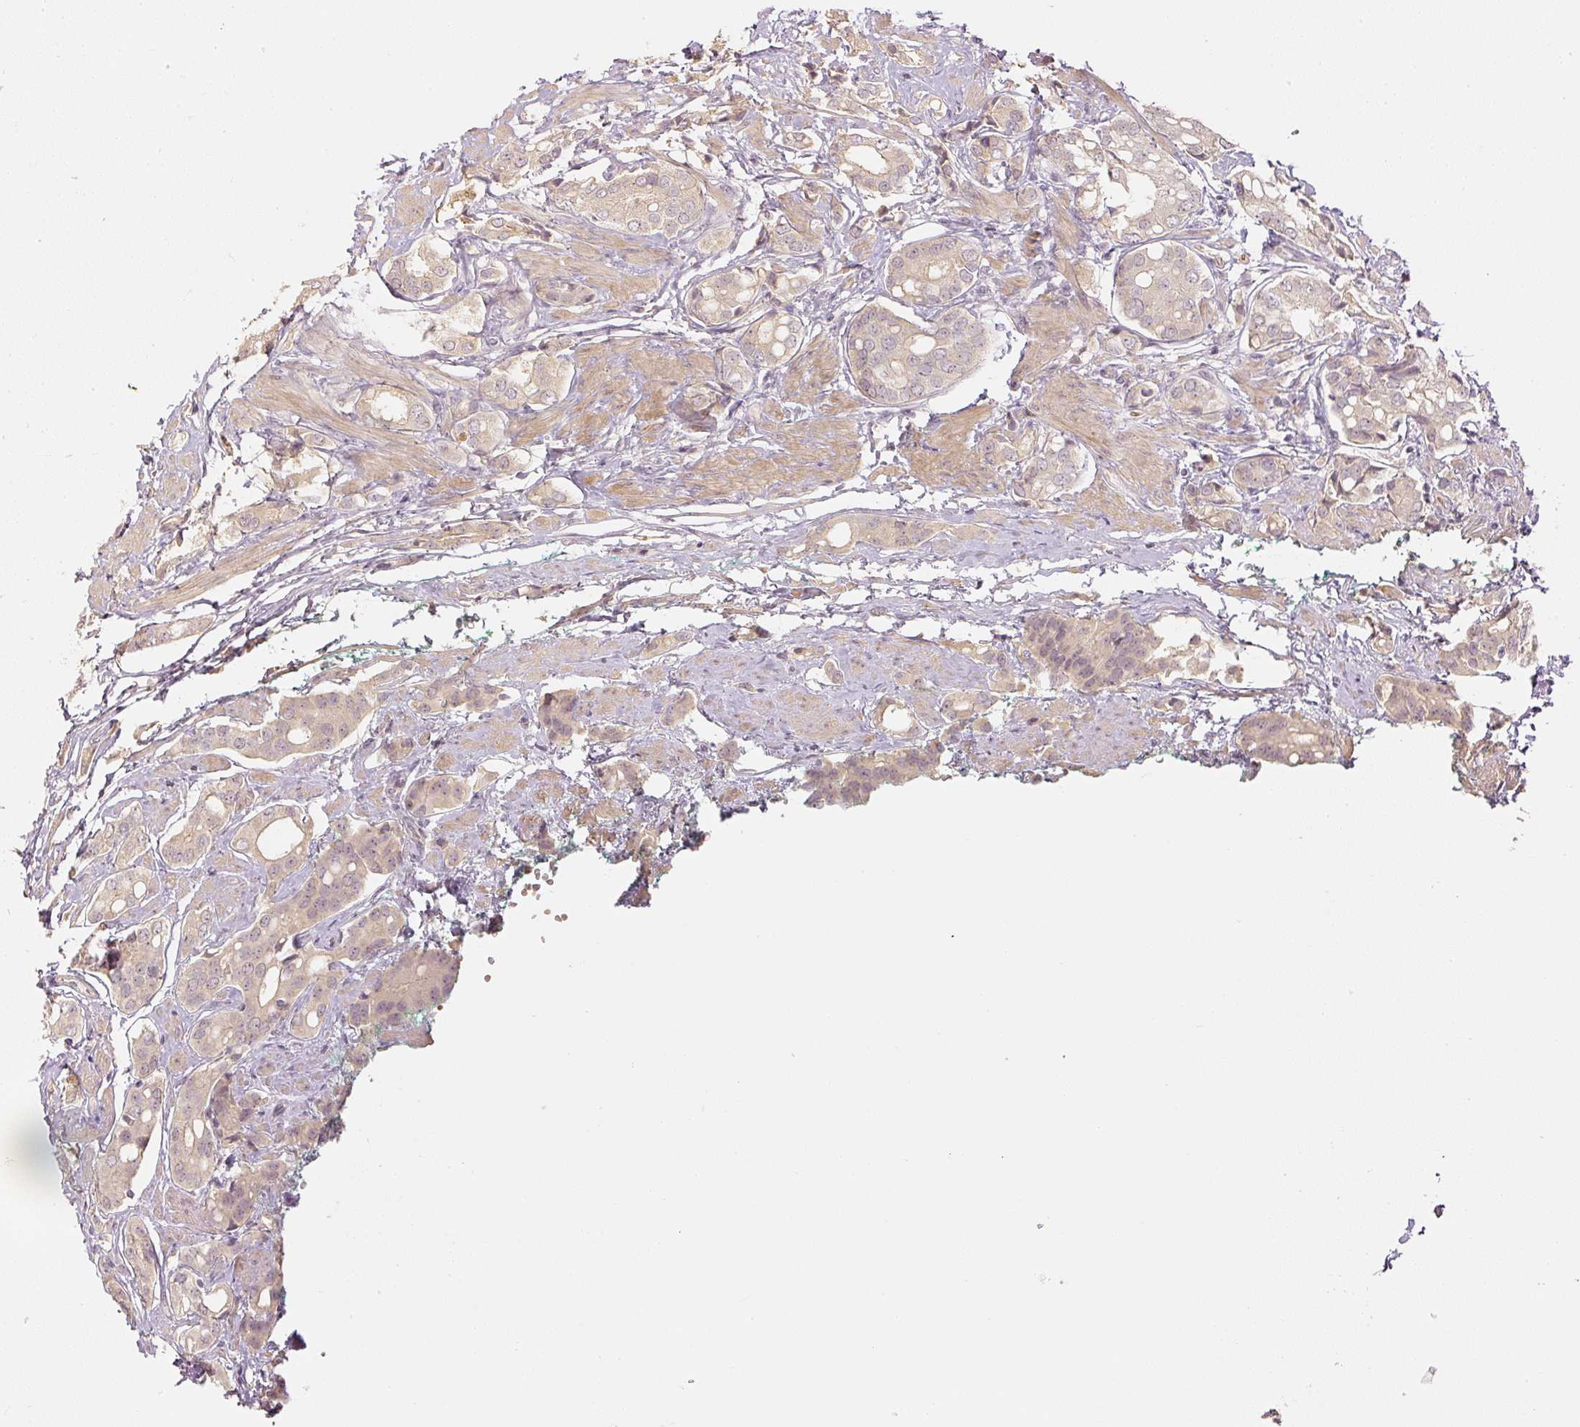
{"staining": {"intensity": "weak", "quantity": ">75%", "location": "cytoplasmic/membranous"}, "tissue": "prostate cancer", "cell_type": "Tumor cells", "image_type": "cancer", "snomed": [{"axis": "morphology", "description": "Adenocarcinoma, High grade"}, {"axis": "topography", "description": "Prostate"}], "caption": "Human prostate cancer stained with a protein marker displays weak staining in tumor cells.", "gene": "GZMA", "patient": {"sex": "male", "age": 71}}